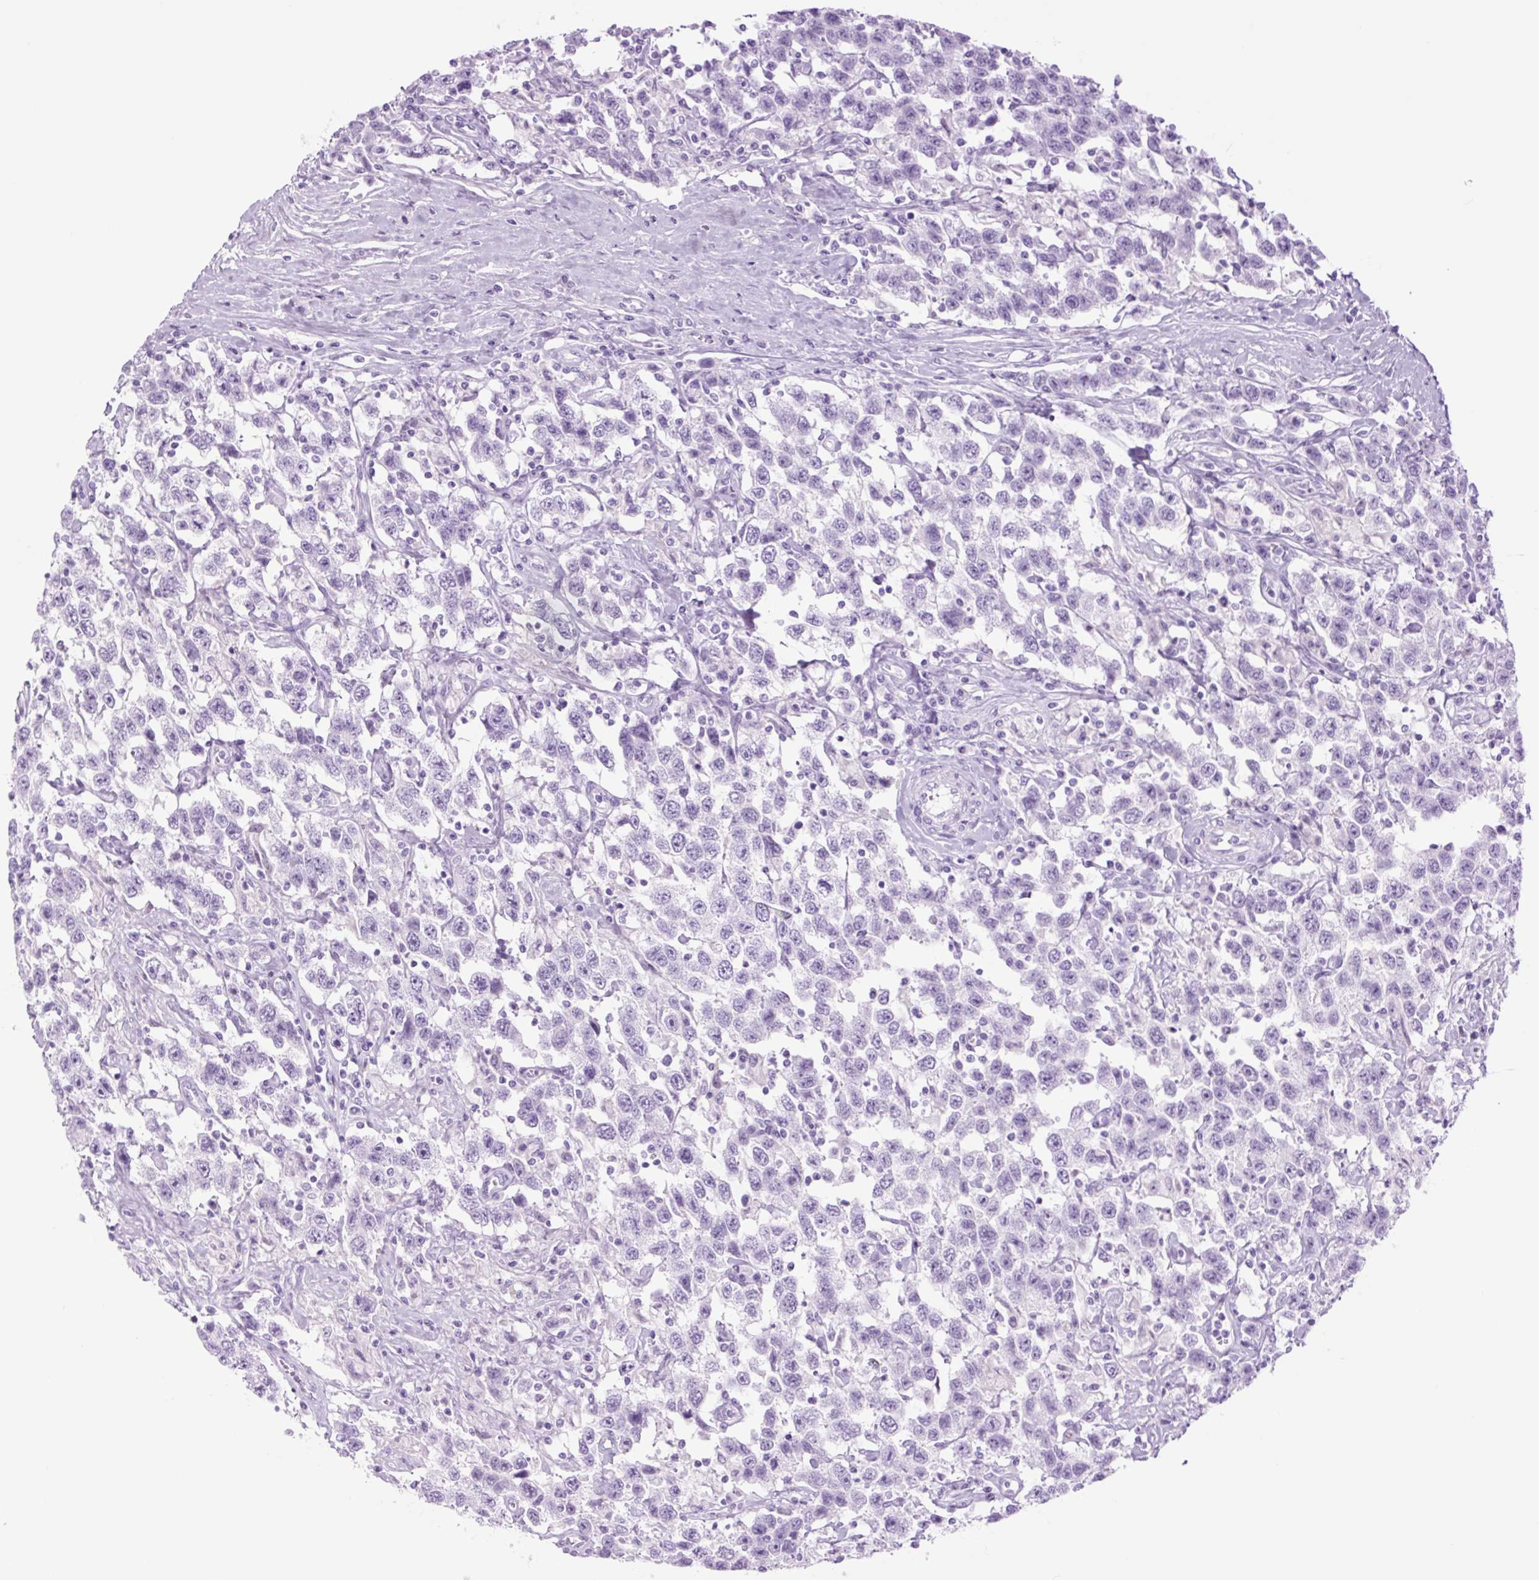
{"staining": {"intensity": "negative", "quantity": "none", "location": "none"}, "tissue": "testis cancer", "cell_type": "Tumor cells", "image_type": "cancer", "snomed": [{"axis": "morphology", "description": "Seminoma, NOS"}, {"axis": "topography", "description": "Testis"}], "caption": "This histopathology image is of testis cancer (seminoma) stained with IHC to label a protein in brown with the nuclei are counter-stained blue. There is no staining in tumor cells.", "gene": "TFF2", "patient": {"sex": "male", "age": 41}}